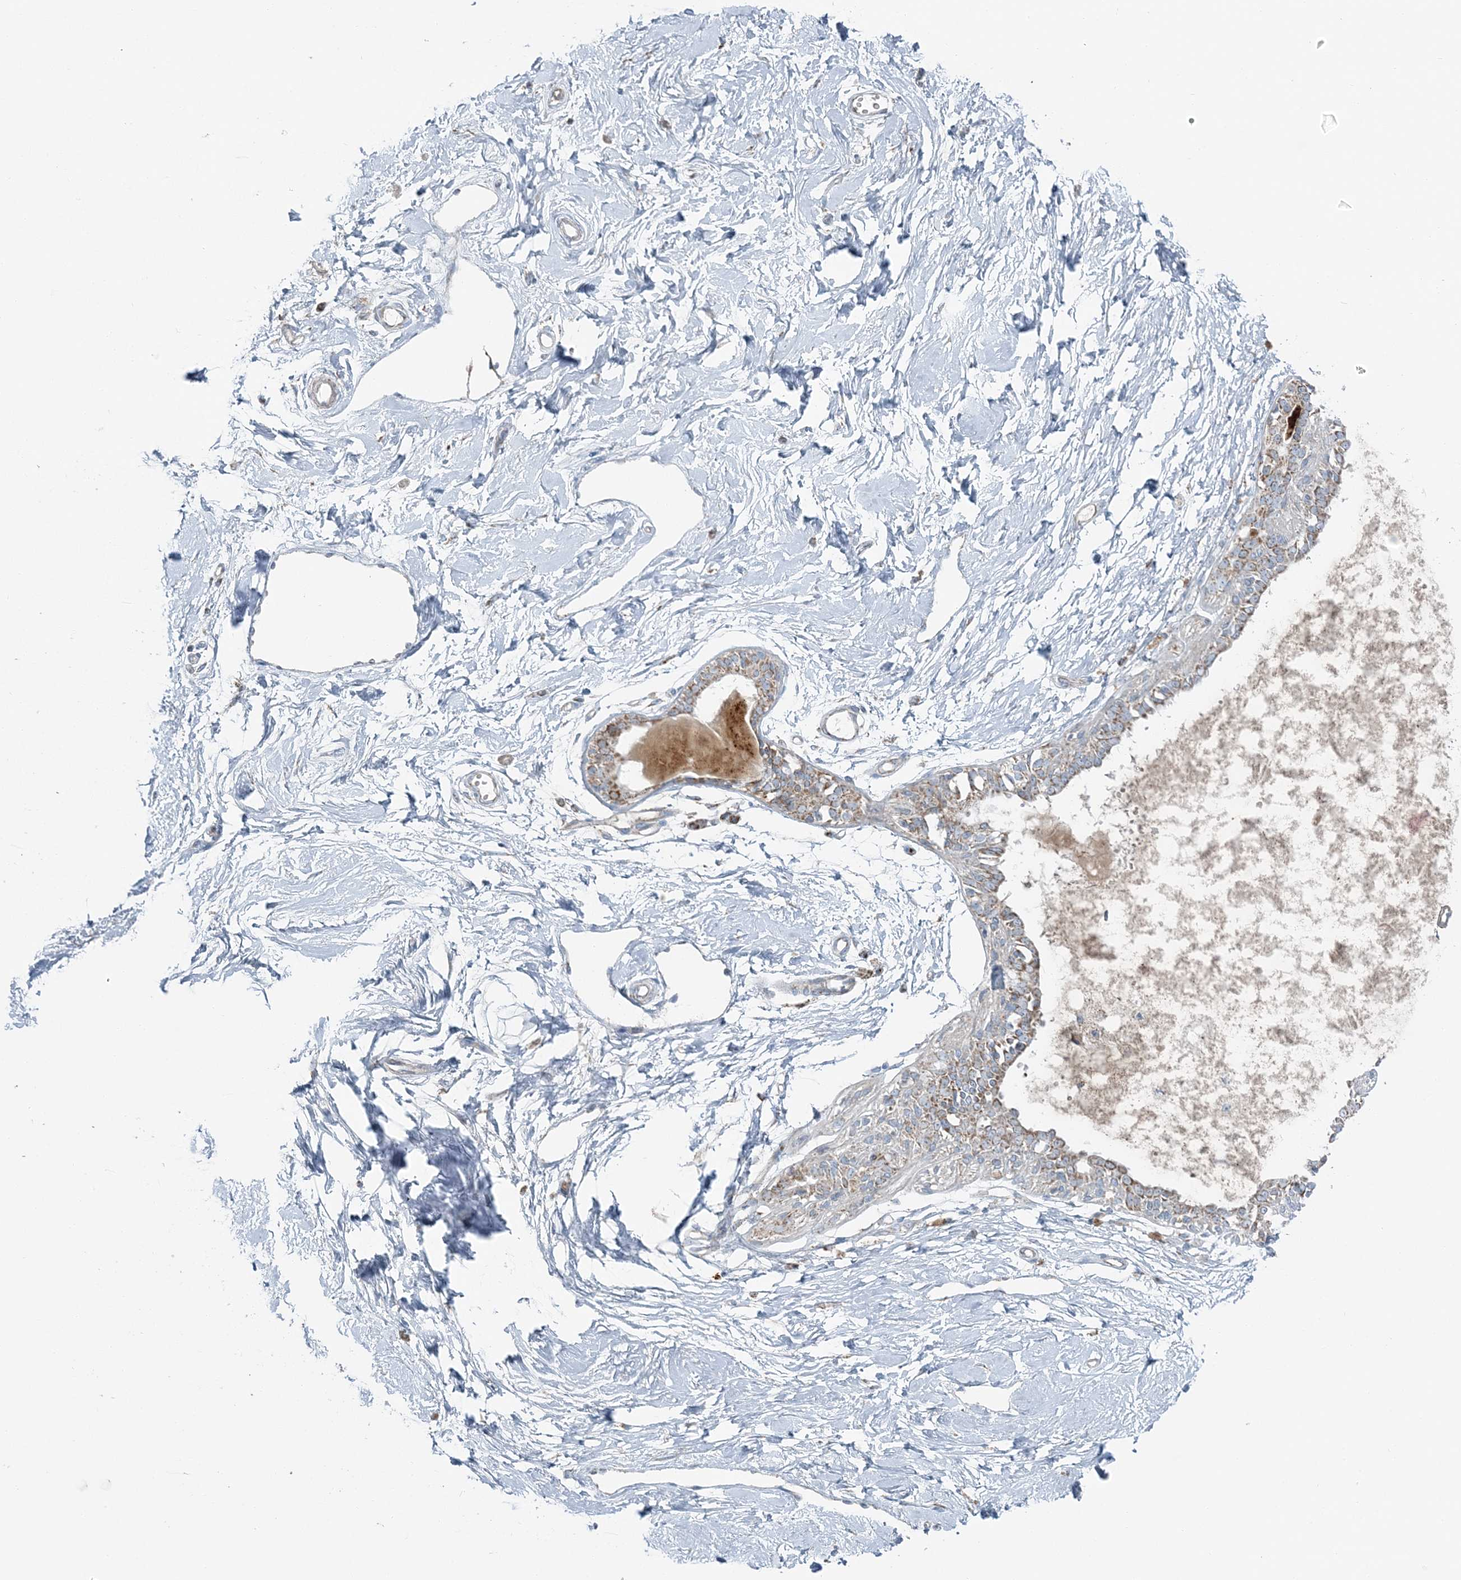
{"staining": {"intensity": "negative", "quantity": "none", "location": "none"}, "tissue": "breast", "cell_type": "Adipocytes", "image_type": "normal", "snomed": [{"axis": "morphology", "description": "Normal tissue, NOS"}, {"axis": "topography", "description": "Breast"}], "caption": "DAB immunohistochemical staining of unremarkable breast demonstrates no significant expression in adipocytes.", "gene": "SLC22A16", "patient": {"sex": "female", "age": 45}}